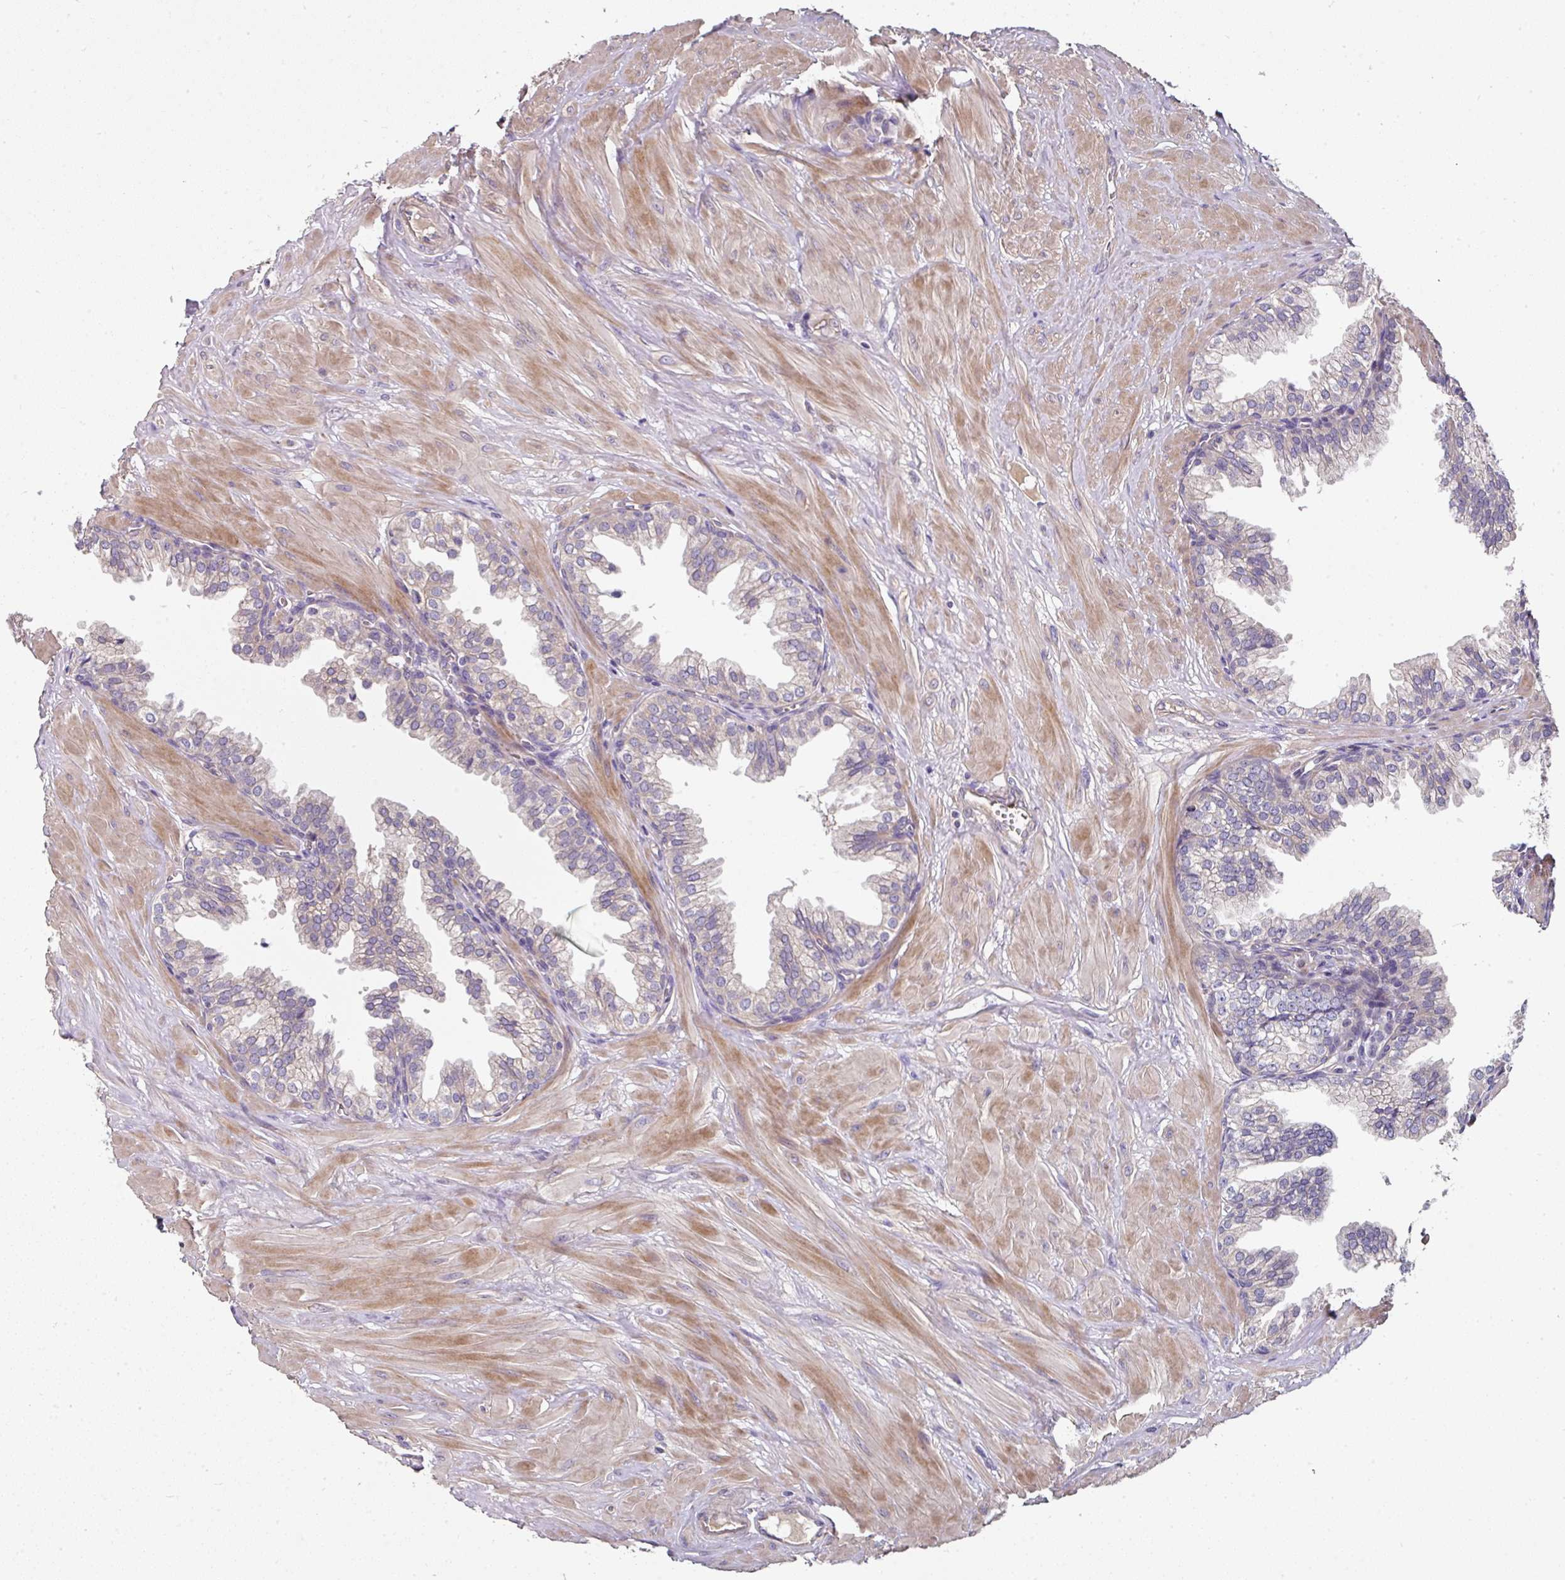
{"staining": {"intensity": "negative", "quantity": "none", "location": "none"}, "tissue": "prostate", "cell_type": "Glandular cells", "image_type": "normal", "snomed": [{"axis": "morphology", "description": "Normal tissue, NOS"}, {"axis": "topography", "description": "Prostate"}, {"axis": "topography", "description": "Peripheral nerve tissue"}], "caption": "Human prostate stained for a protein using immunohistochemistry (IHC) shows no expression in glandular cells.", "gene": "C4orf48", "patient": {"sex": "male", "age": 55}}